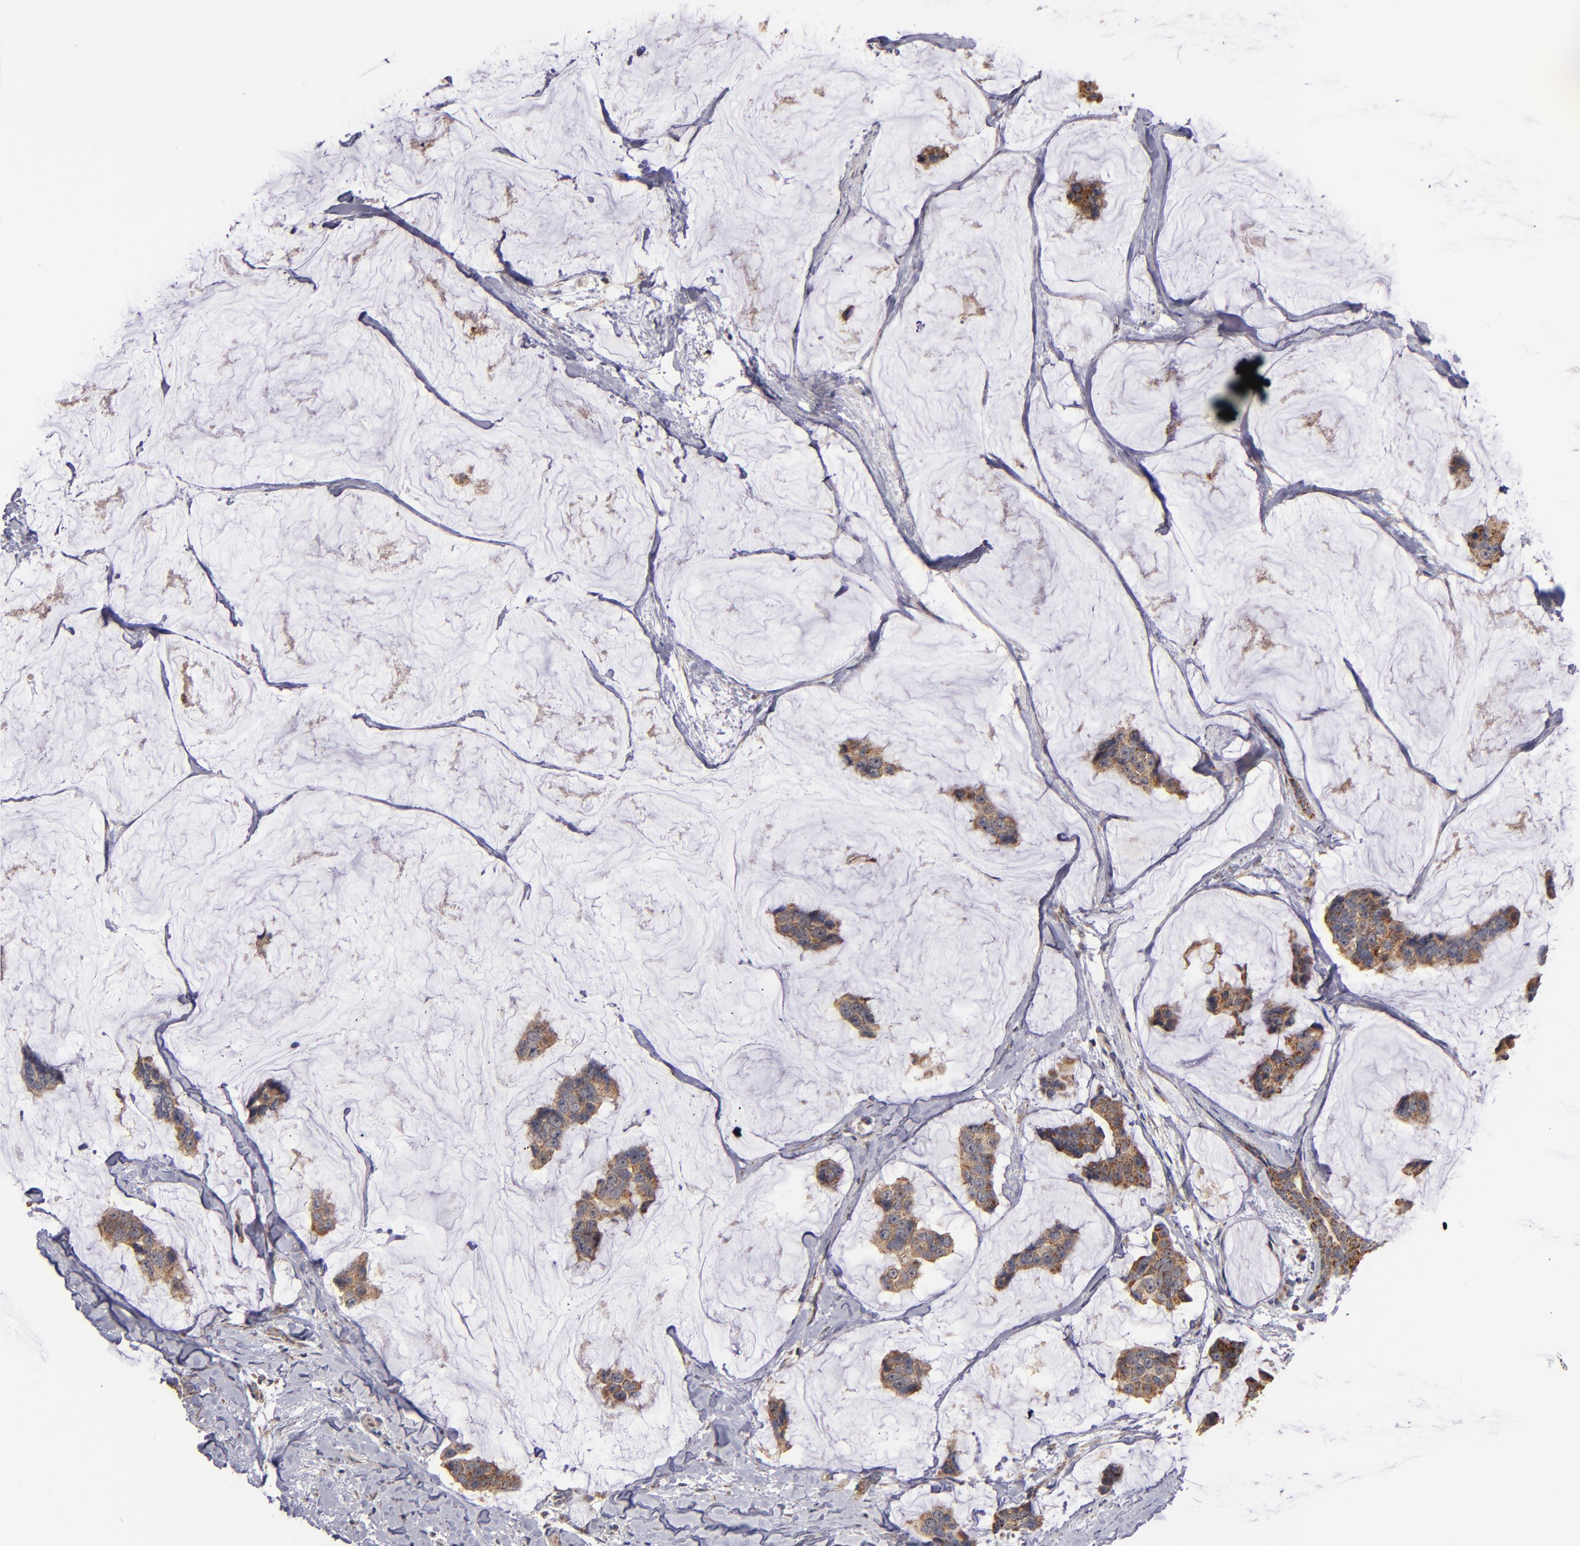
{"staining": {"intensity": "moderate", "quantity": ">75%", "location": "cytoplasmic/membranous"}, "tissue": "breast cancer", "cell_type": "Tumor cells", "image_type": "cancer", "snomed": [{"axis": "morphology", "description": "Normal tissue, NOS"}, {"axis": "morphology", "description": "Duct carcinoma"}, {"axis": "topography", "description": "Breast"}], "caption": "This is an image of immunohistochemistry (IHC) staining of breast cancer, which shows moderate staining in the cytoplasmic/membranous of tumor cells.", "gene": "DIABLO", "patient": {"sex": "female", "age": 50}}